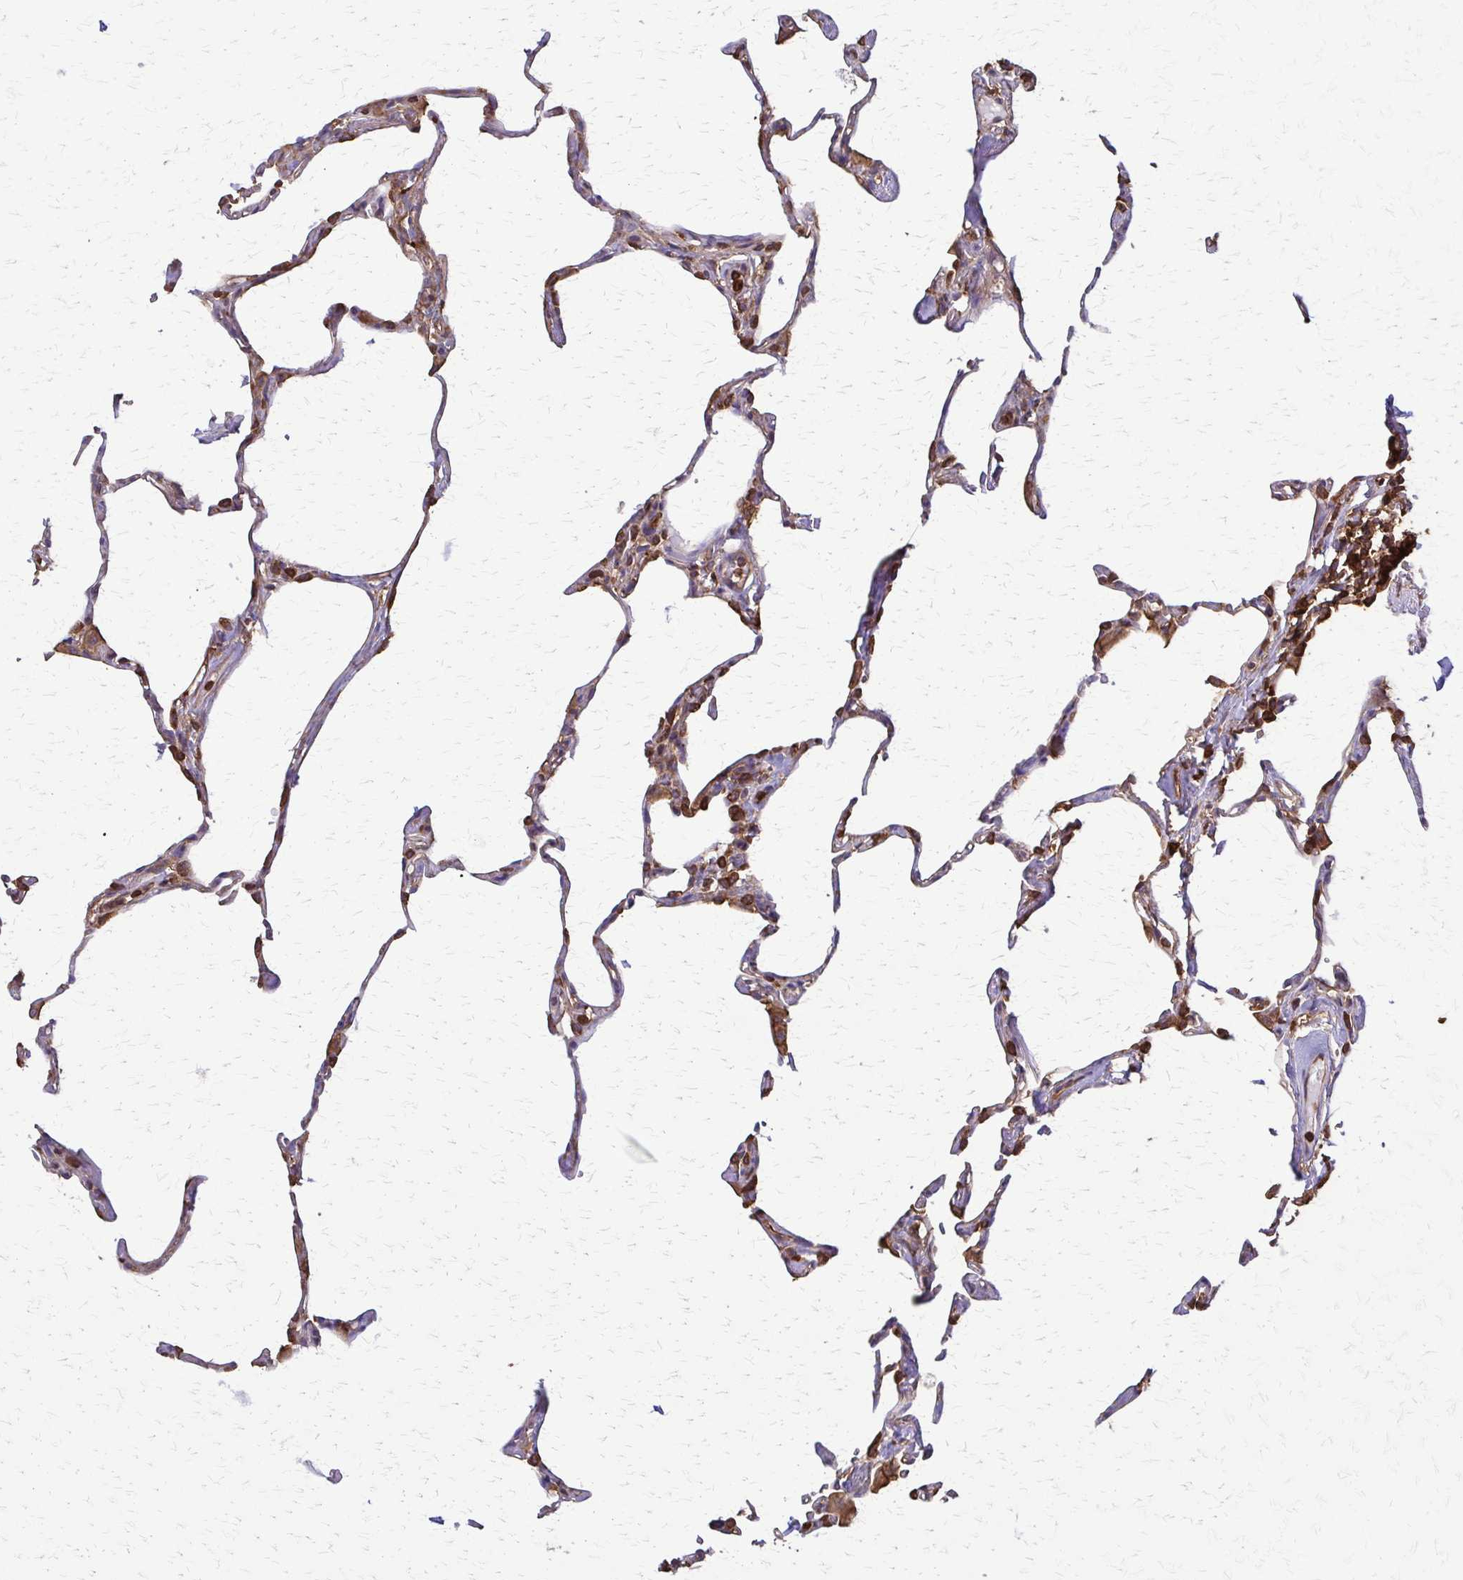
{"staining": {"intensity": "strong", "quantity": "25%-75%", "location": "cytoplasmic/membranous"}, "tissue": "lung", "cell_type": "Alveolar cells", "image_type": "normal", "snomed": [{"axis": "morphology", "description": "Normal tissue, NOS"}, {"axis": "topography", "description": "Lung"}], "caption": "A high-resolution image shows immunohistochemistry (IHC) staining of normal lung, which reveals strong cytoplasmic/membranous staining in approximately 25%-75% of alveolar cells. (DAB = brown stain, brightfield microscopy at high magnification).", "gene": "EEF2", "patient": {"sex": "male", "age": 65}}